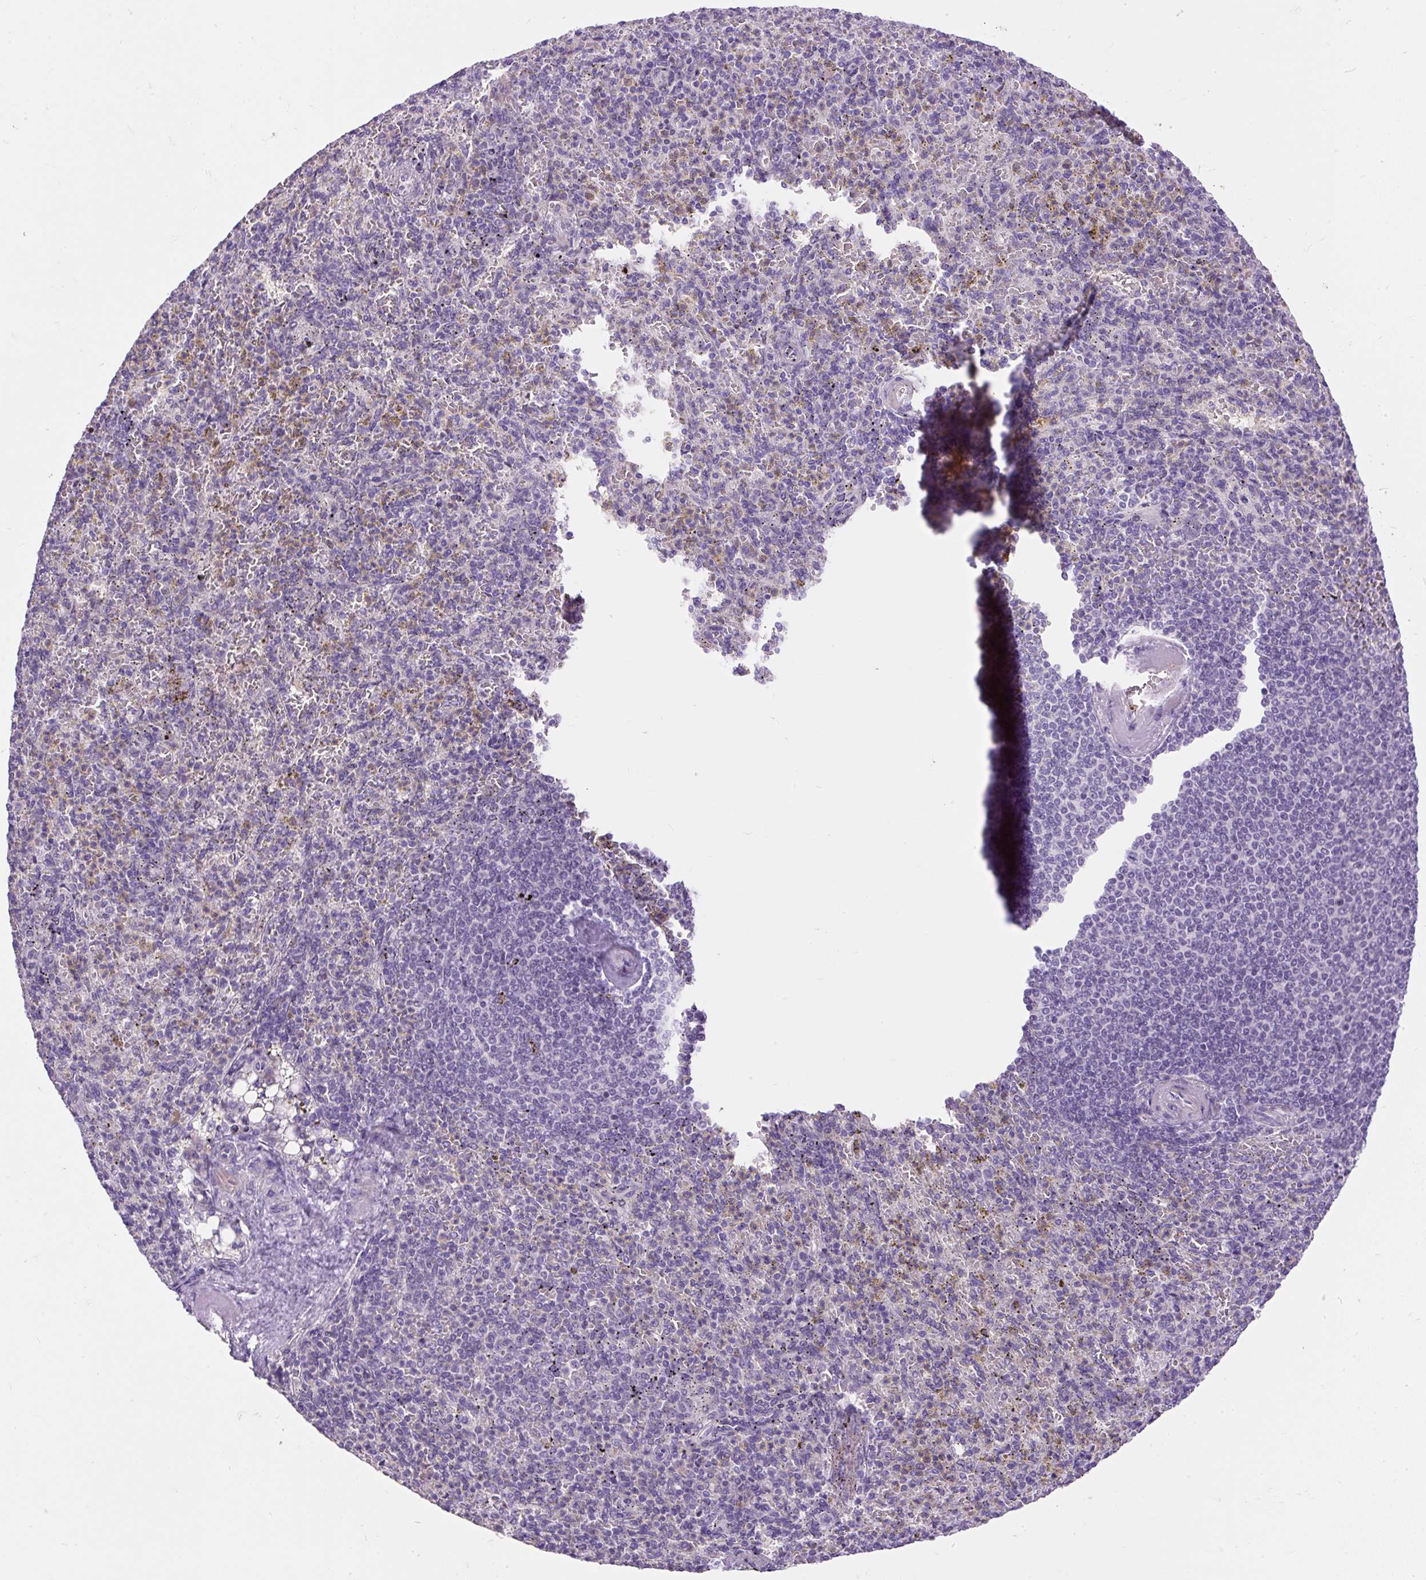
{"staining": {"intensity": "weak", "quantity": "<25%", "location": "cytoplasmic/membranous"}, "tissue": "spleen", "cell_type": "Cells in red pulp", "image_type": "normal", "snomed": [{"axis": "morphology", "description": "Normal tissue, NOS"}, {"axis": "topography", "description": "Spleen"}], "caption": "Immunohistochemistry image of benign spleen: human spleen stained with DAB (3,3'-diaminobenzidine) reveals no significant protein staining in cells in red pulp. The staining is performed using DAB (3,3'-diaminobenzidine) brown chromogen with nuclei counter-stained in using hematoxylin.", "gene": "KRTAP20", "patient": {"sex": "female", "age": 74}}